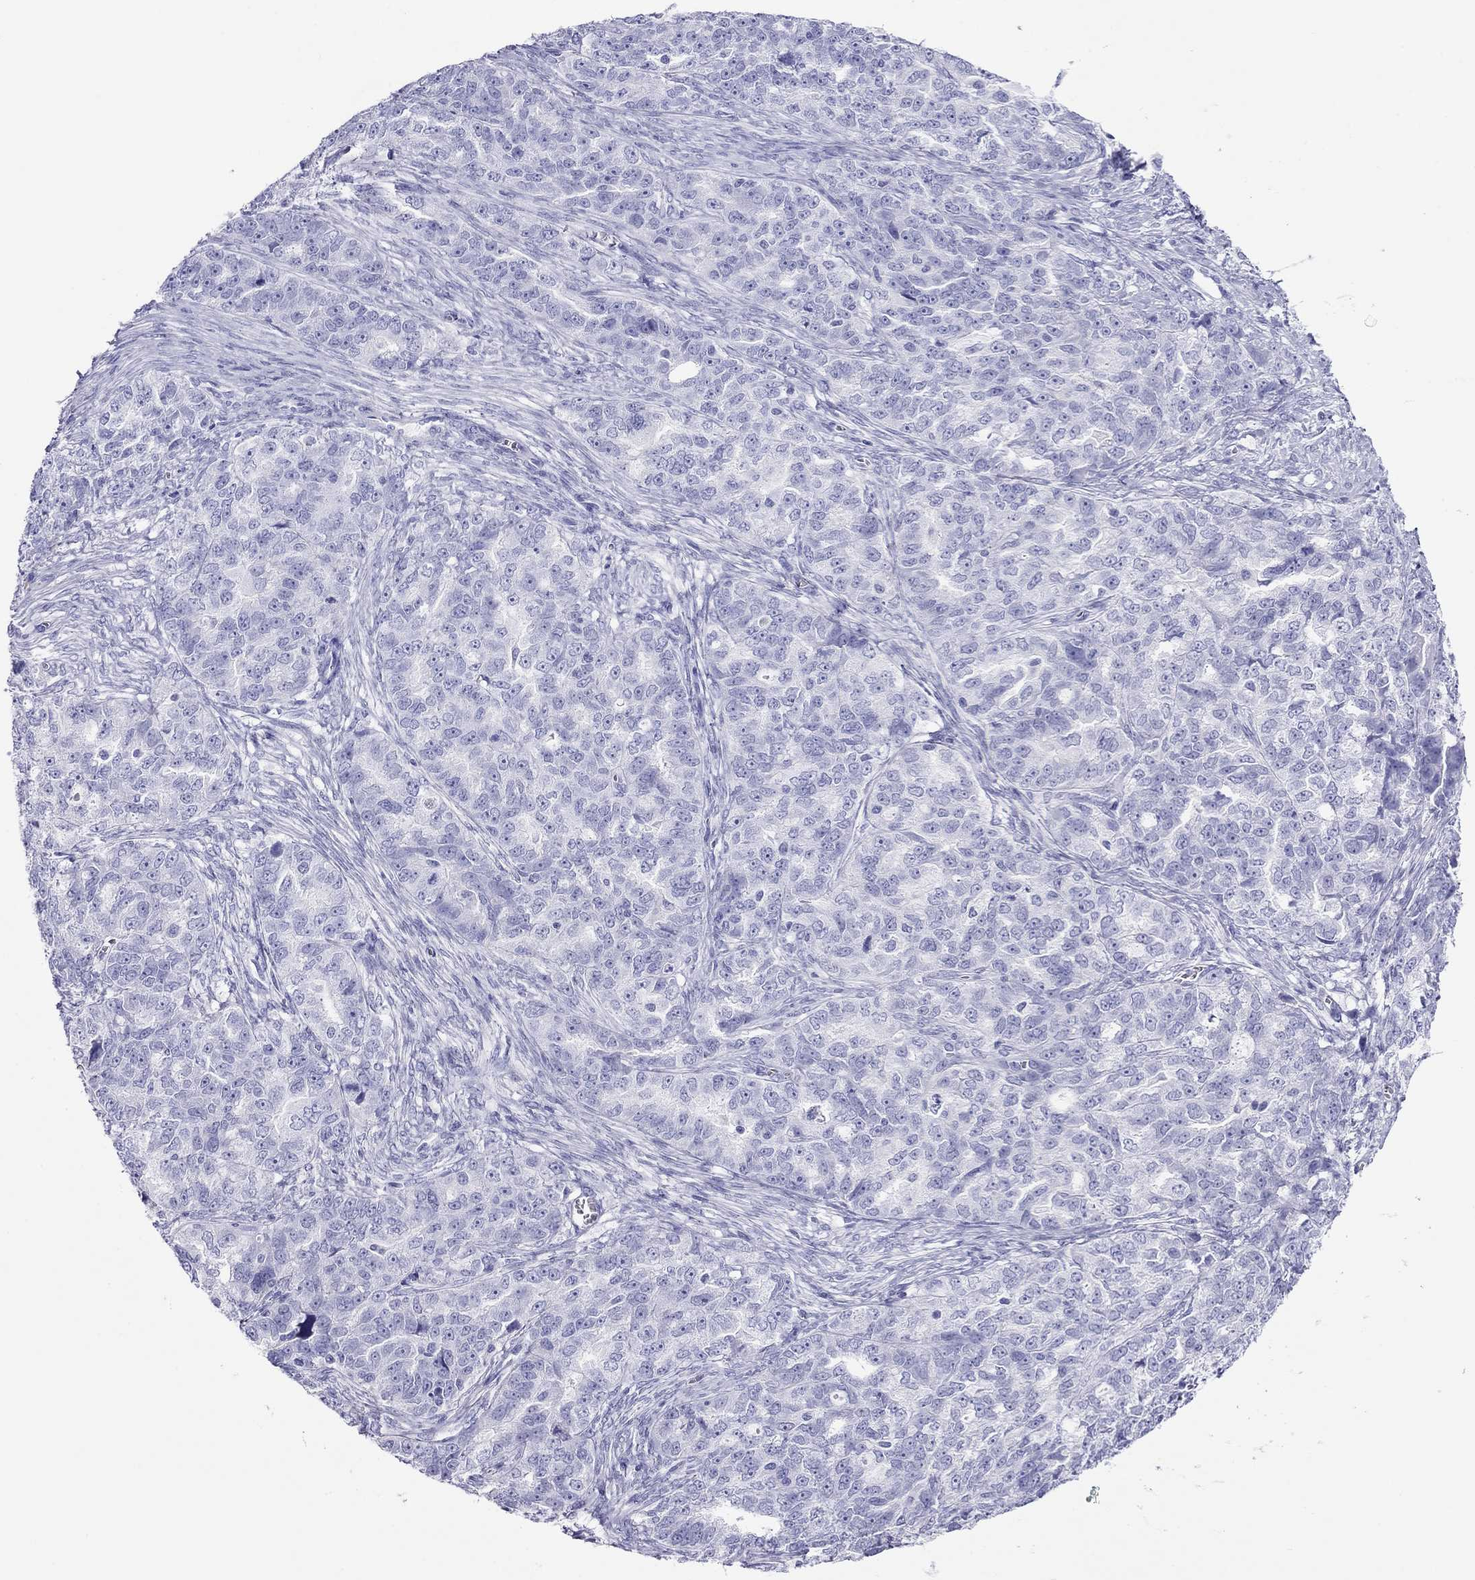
{"staining": {"intensity": "negative", "quantity": "none", "location": "none"}, "tissue": "ovarian cancer", "cell_type": "Tumor cells", "image_type": "cancer", "snomed": [{"axis": "morphology", "description": "Cystadenocarcinoma, serous, NOS"}, {"axis": "topography", "description": "Ovary"}], "caption": "This is an immunohistochemistry (IHC) image of ovarian cancer. There is no staining in tumor cells.", "gene": "PTPRN", "patient": {"sex": "female", "age": 51}}